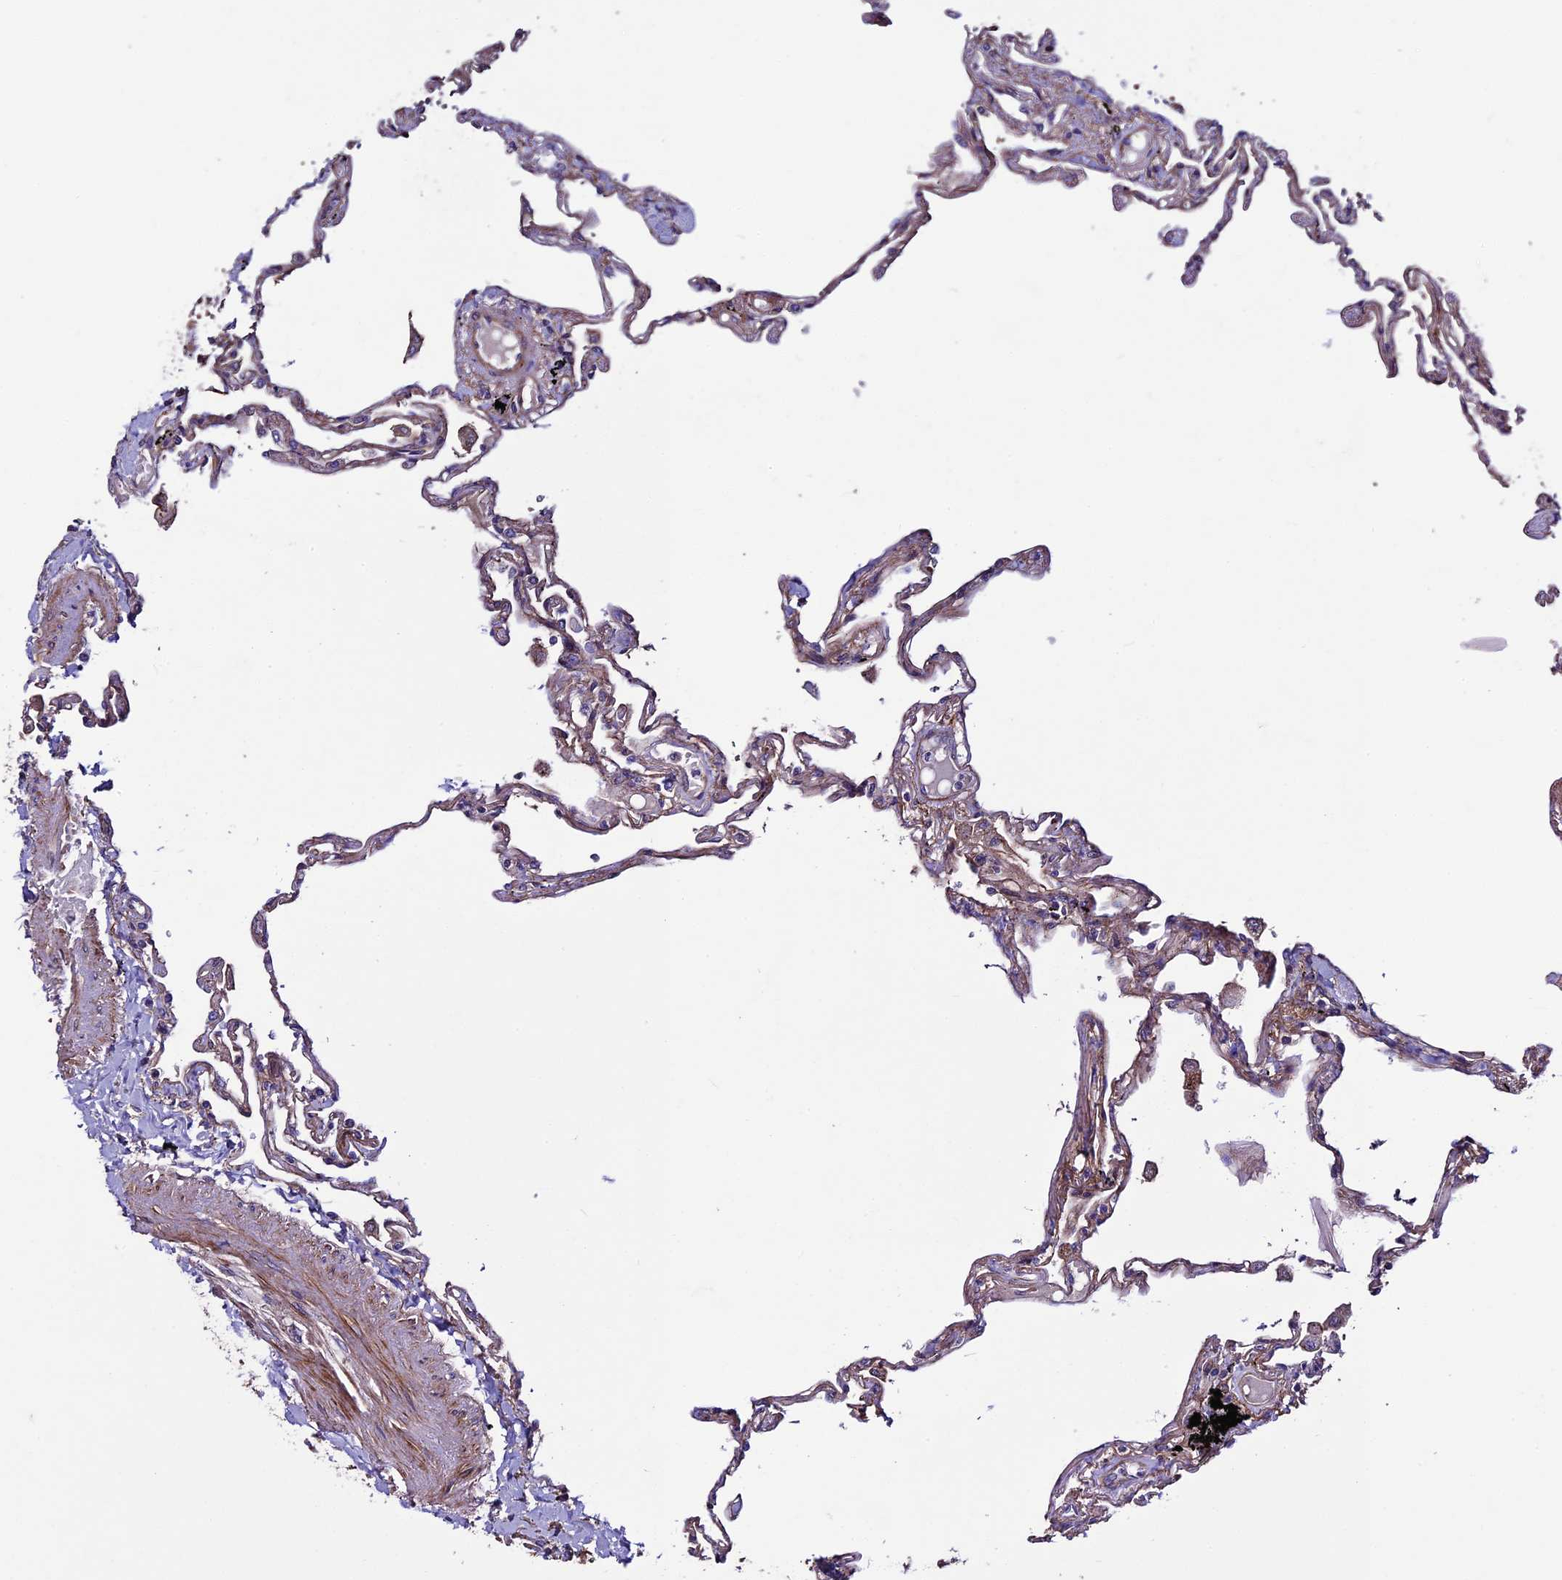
{"staining": {"intensity": "weak", "quantity": ">75%", "location": "cytoplasmic/membranous"}, "tissue": "lung", "cell_type": "Alveolar cells", "image_type": "normal", "snomed": [{"axis": "morphology", "description": "Normal tissue, NOS"}, {"axis": "topography", "description": "Lung"}], "caption": "High-magnification brightfield microscopy of unremarkable lung stained with DAB (3,3'-diaminobenzidine) (brown) and counterstained with hematoxylin (blue). alveolar cells exhibit weak cytoplasmic/membranous positivity is seen in about>75% of cells.", "gene": "EVA1B", "patient": {"sex": "female", "age": 67}}